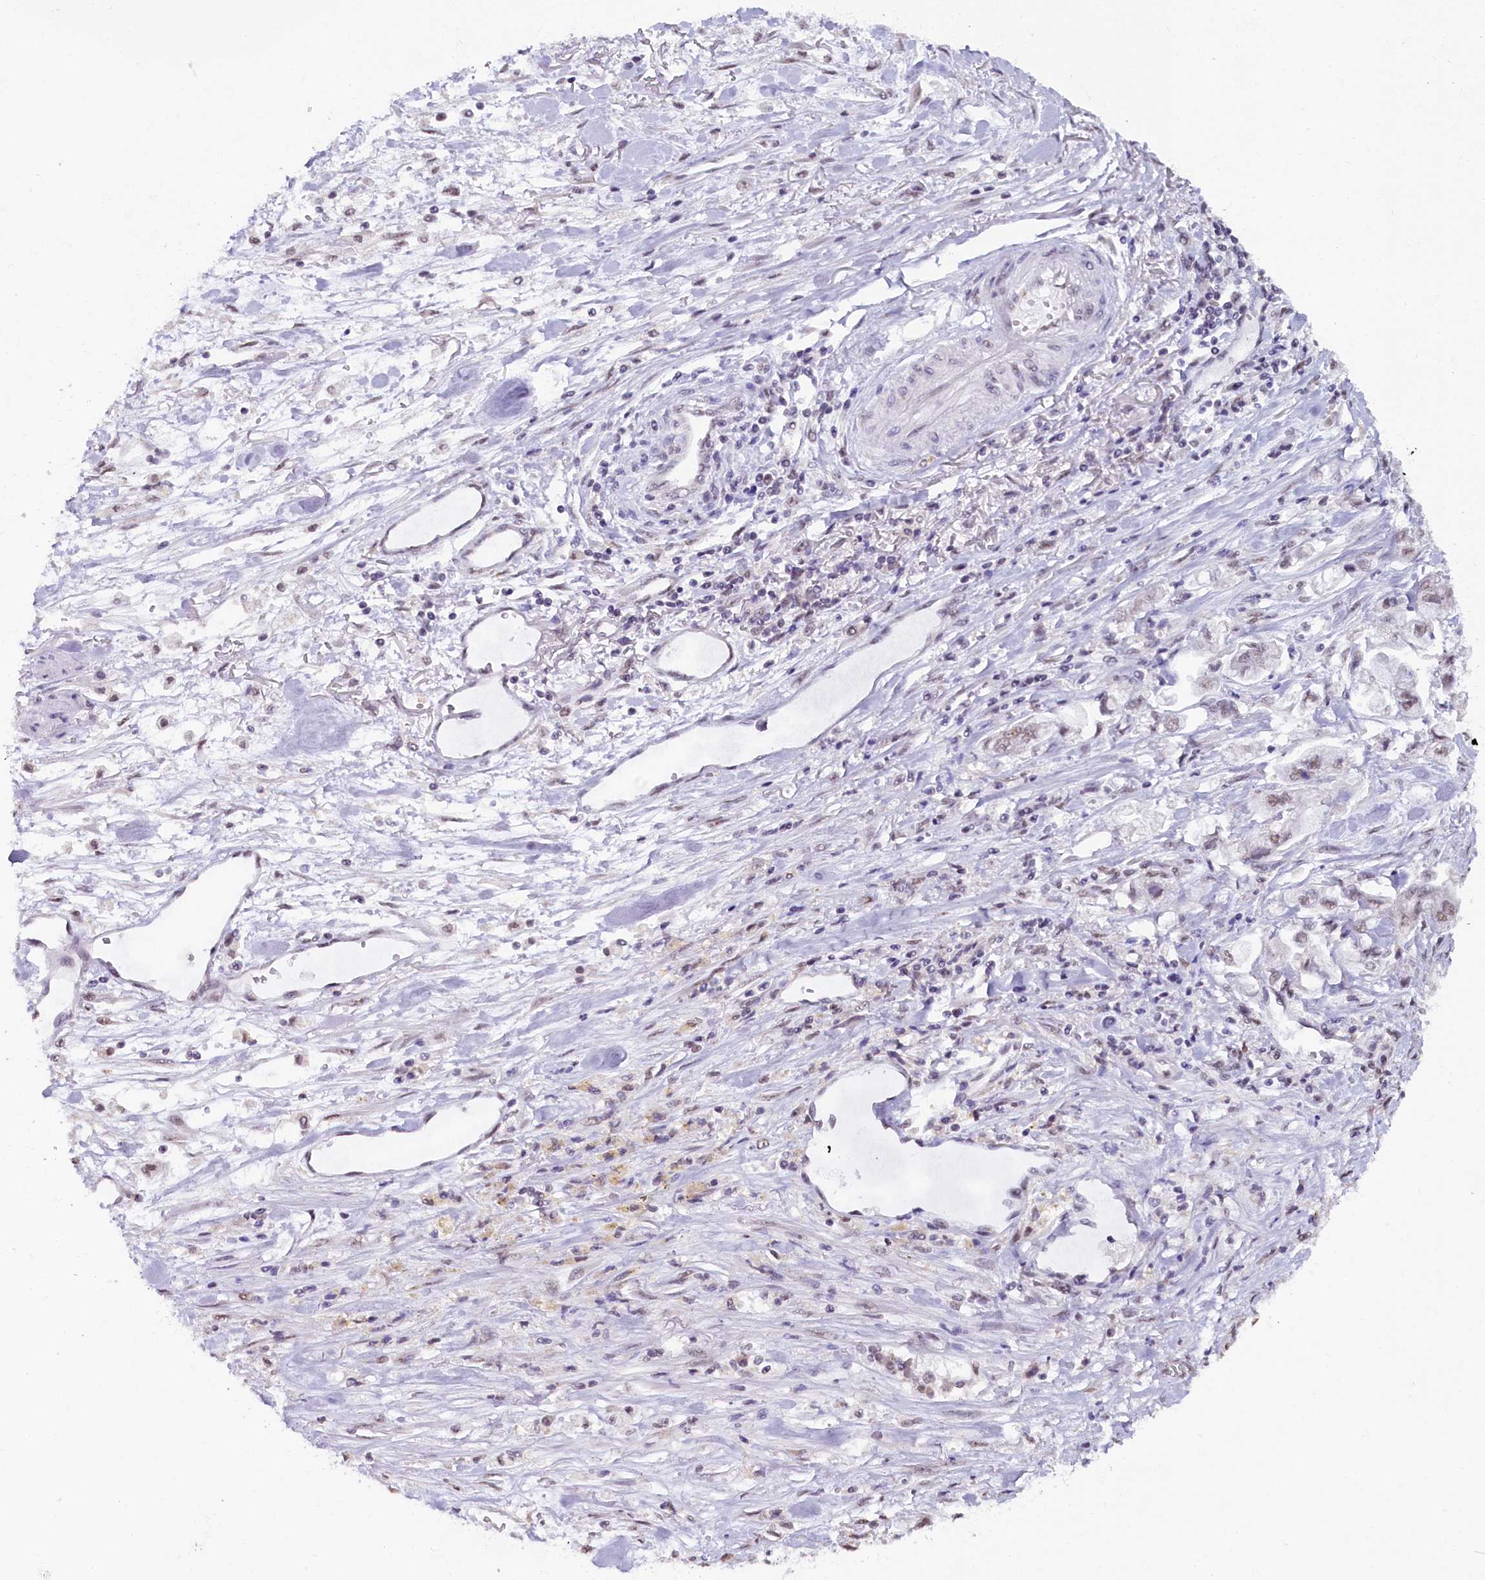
{"staining": {"intensity": "weak", "quantity": ">75%", "location": "nuclear"}, "tissue": "stomach cancer", "cell_type": "Tumor cells", "image_type": "cancer", "snomed": [{"axis": "morphology", "description": "Adenocarcinoma, NOS"}, {"axis": "topography", "description": "Stomach"}], "caption": "Tumor cells show weak nuclear positivity in about >75% of cells in stomach cancer.", "gene": "NCBP1", "patient": {"sex": "male", "age": 62}}